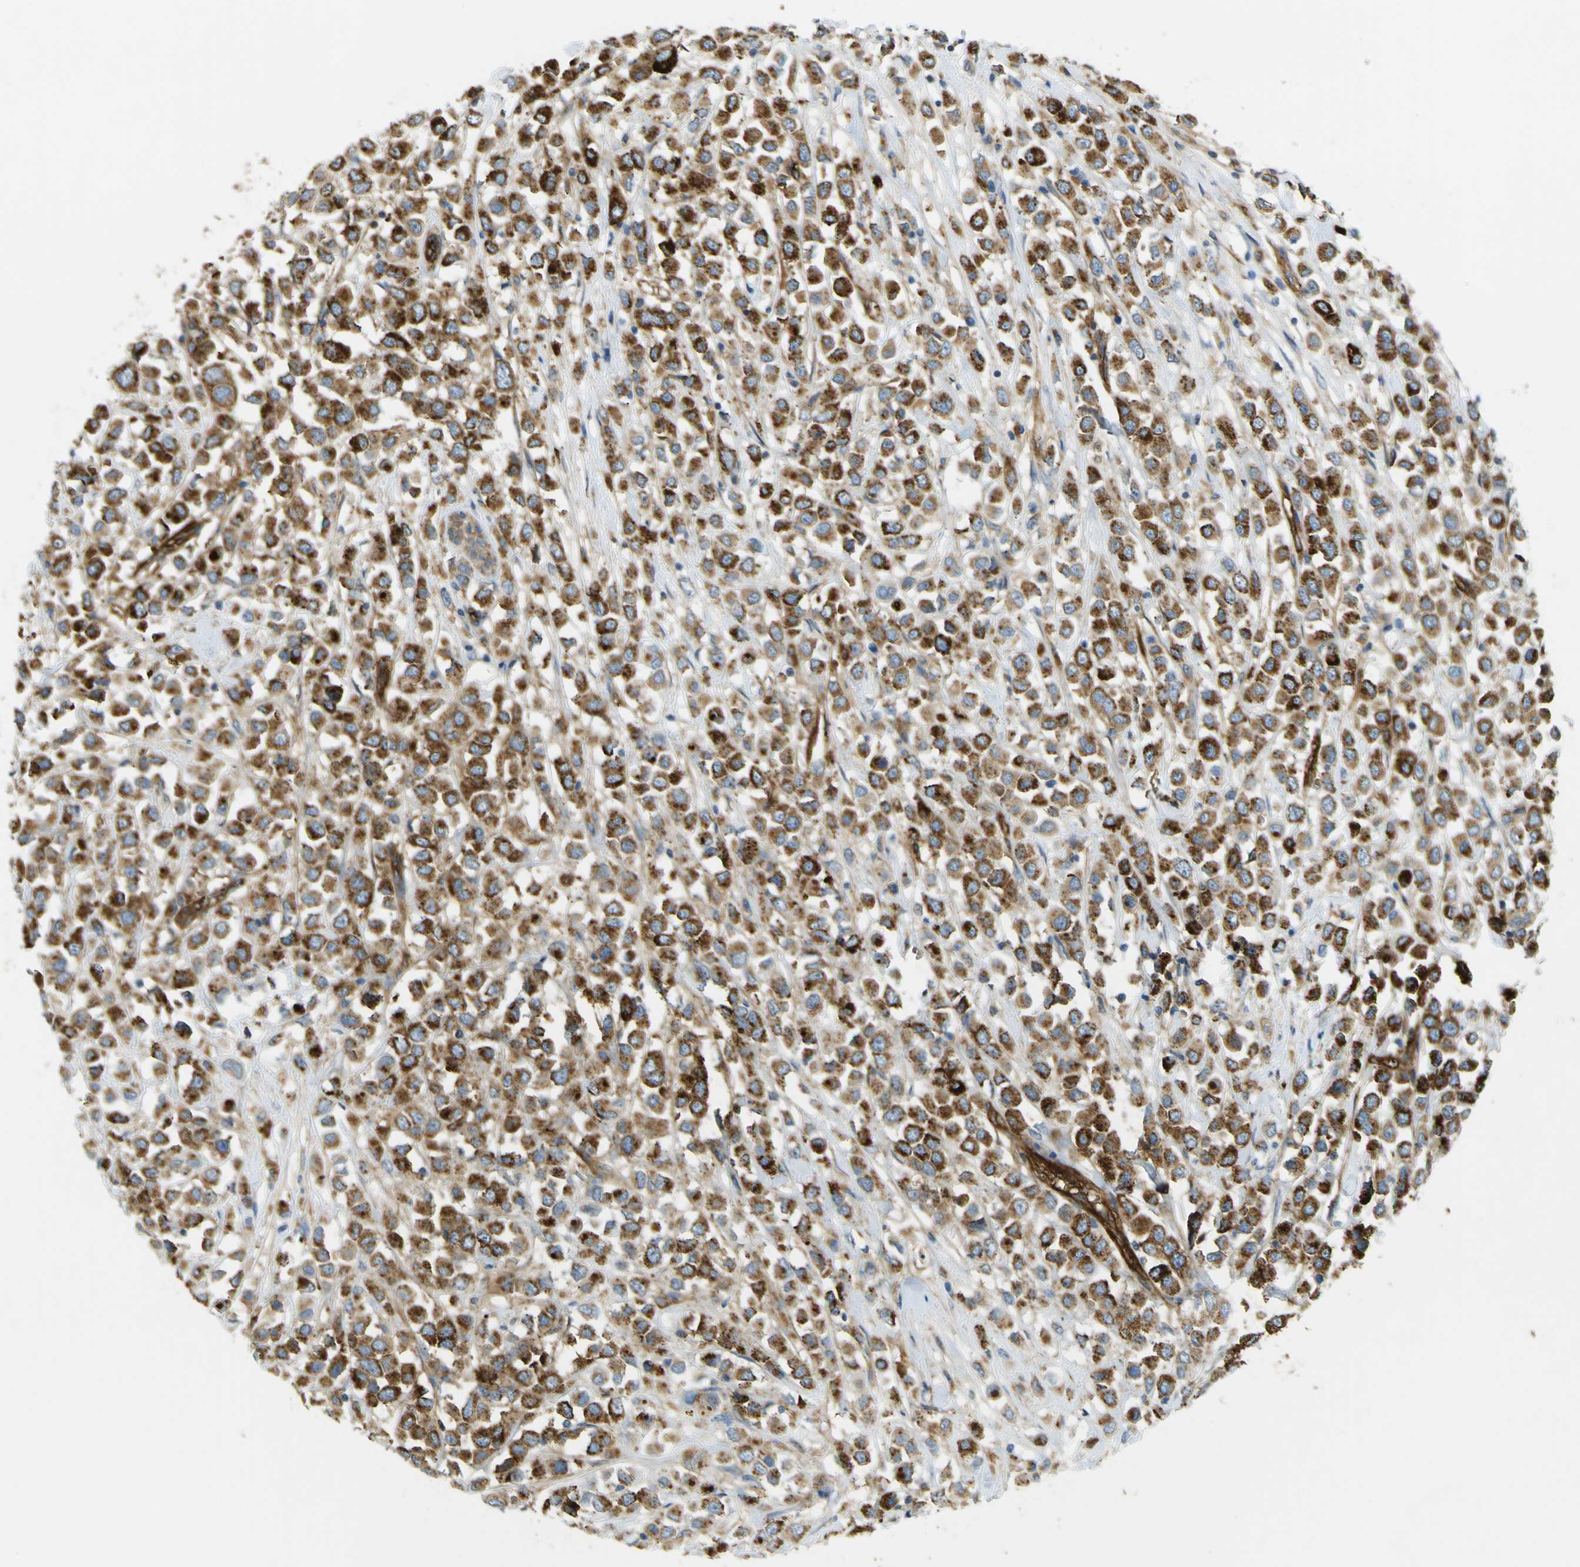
{"staining": {"intensity": "strong", "quantity": ">75%", "location": "cytoplasmic/membranous"}, "tissue": "breast cancer", "cell_type": "Tumor cells", "image_type": "cancer", "snomed": [{"axis": "morphology", "description": "Duct carcinoma"}, {"axis": "topography", "description": "Breast"}], "caption": "Immunohistochemistry (IHC) (DAB (3,3'-diaminobenzidine)) staining of human breast cancer exhibits strong cytoplasmic/membranous protein positivity in approximately >75% of tumor cells. (DAB = brown stain, brightfield microscopy at high magnification).", "gene": "PLXDC1", "patient": {"sex": "female", "age": 61}}